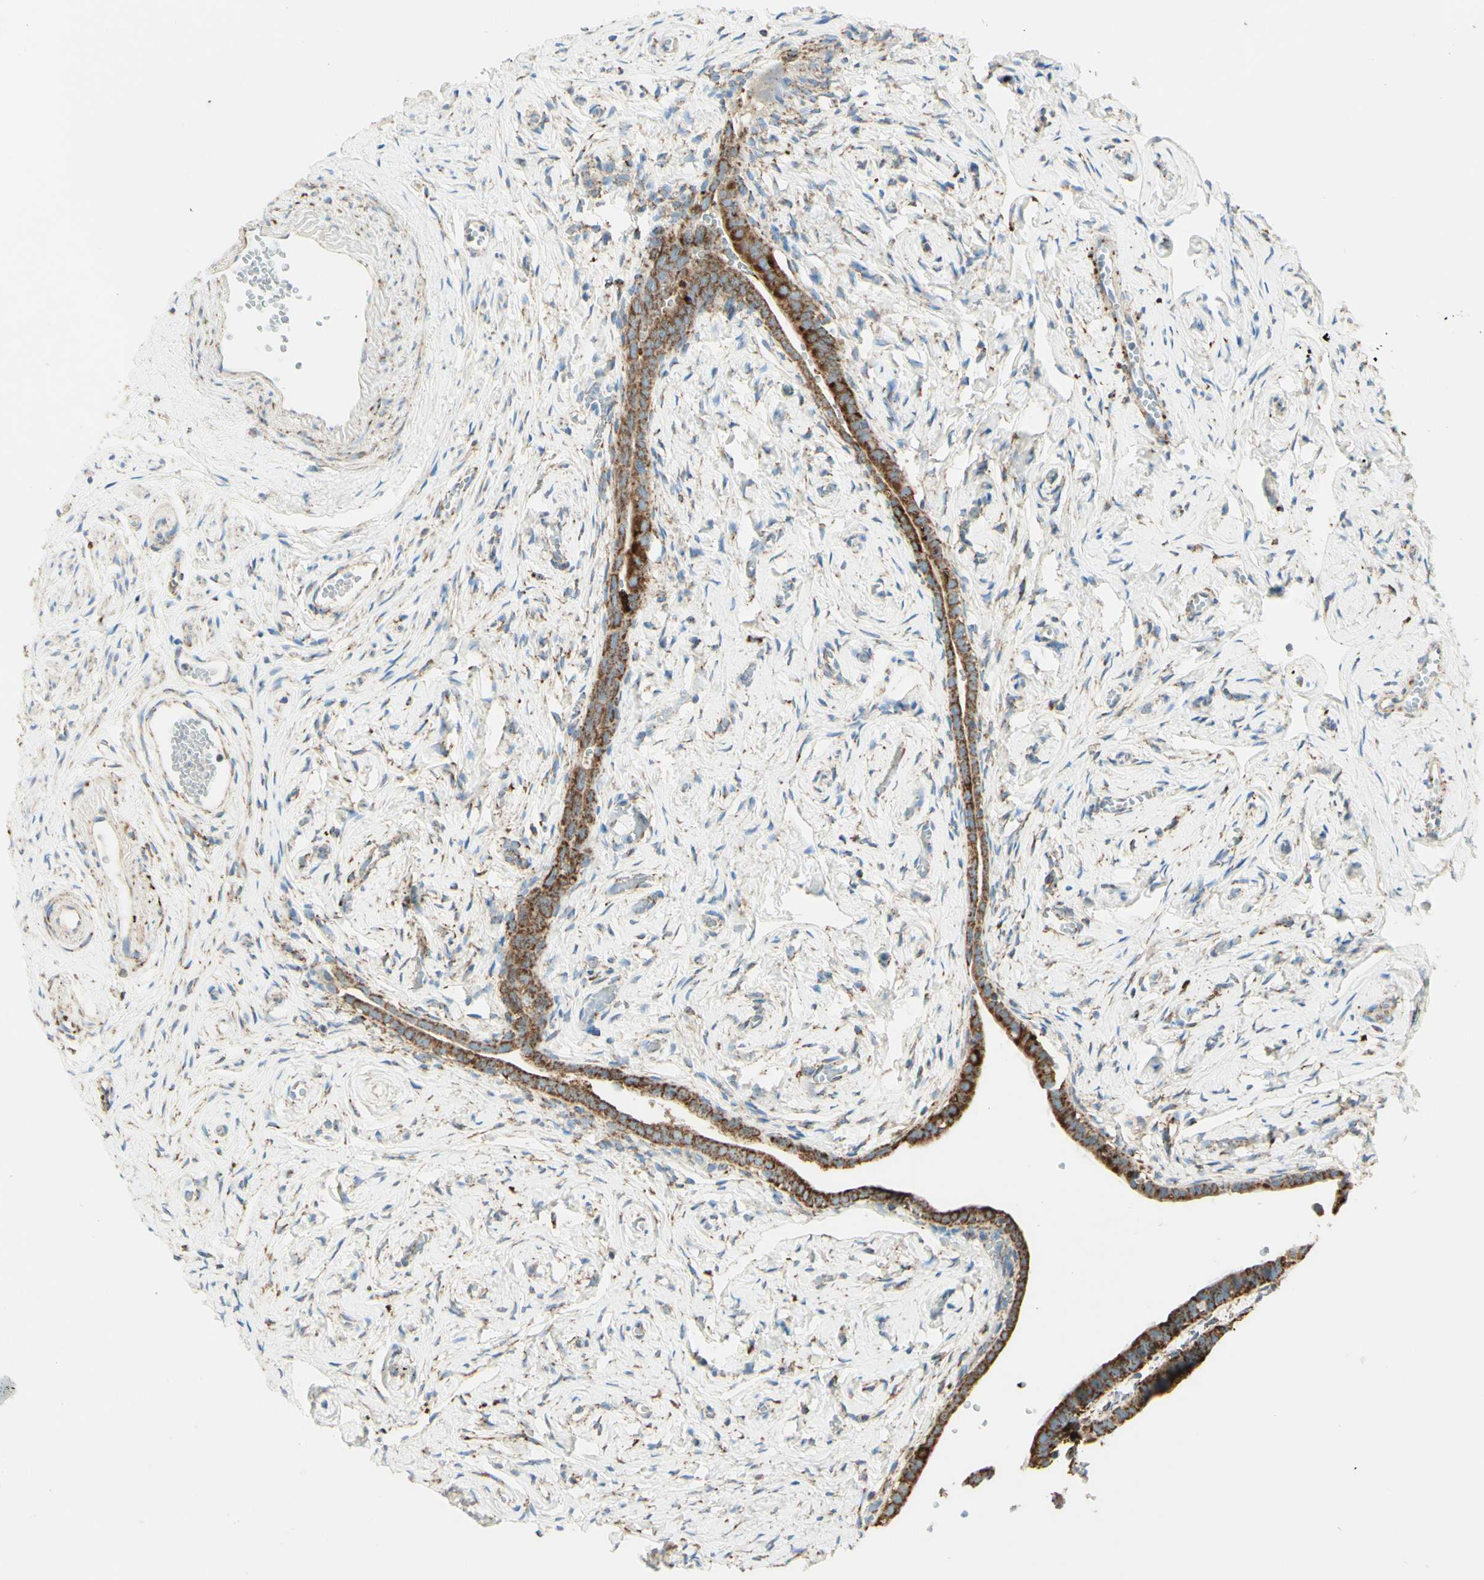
{"staining": {"intensity": "strong", "quantity": ">75%", "location": "cytoplasmic/membranous"}, "tissue": "fallopian tube", "cell_type": "Glandular cells", "image_type": "normal", "snomed": [{"axis": "morphology", "description": "Normal tissue, NOS"}, {"axis": "topography", "description": "Fallopian tube"}], "caption": "Glandular cells demonstrate high levels of strong cytoplasmic/membranous expression in about >75% of cells in normal human fallopian tube.", "gene": "ARMC10", "patient": {"sex": "female", "age": 71}}